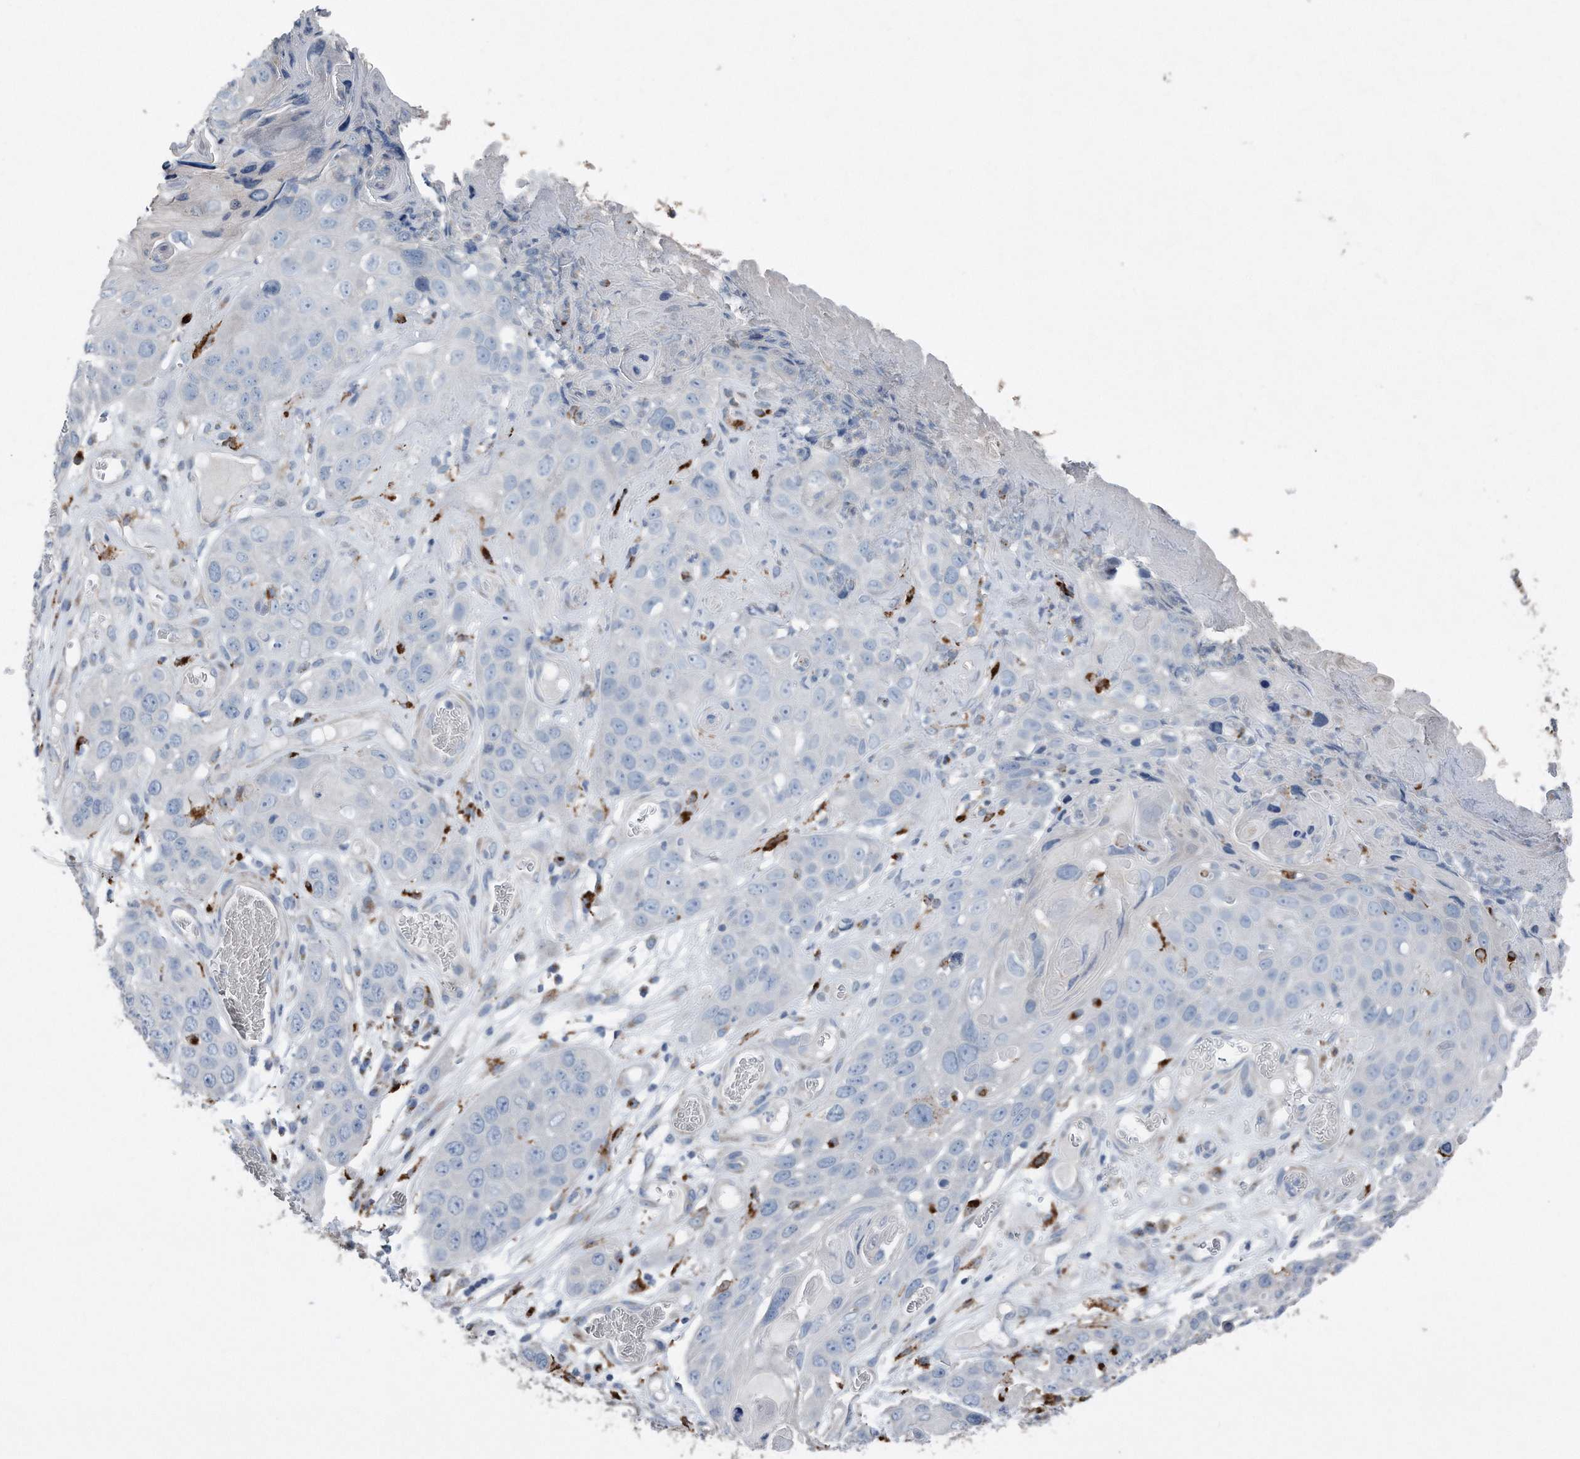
{"staining": {"intensity": "negative", "quantity": "none", "location": "none"}, "tissue": "skin cancer", "cell_type": "Tumor cells", "image_type": "cancer", "snomed": [{"axis": "morphology", "description": "Squamous cell carcinoma, NOS"}, {"axis": "topography", "description": "Skin"}], "caption": "Immunohistochemistry of human skin cancer reveals no staining in tumor cells.", "gene": "ZNF772", "patient": {"sex": "male", "age": 55}}